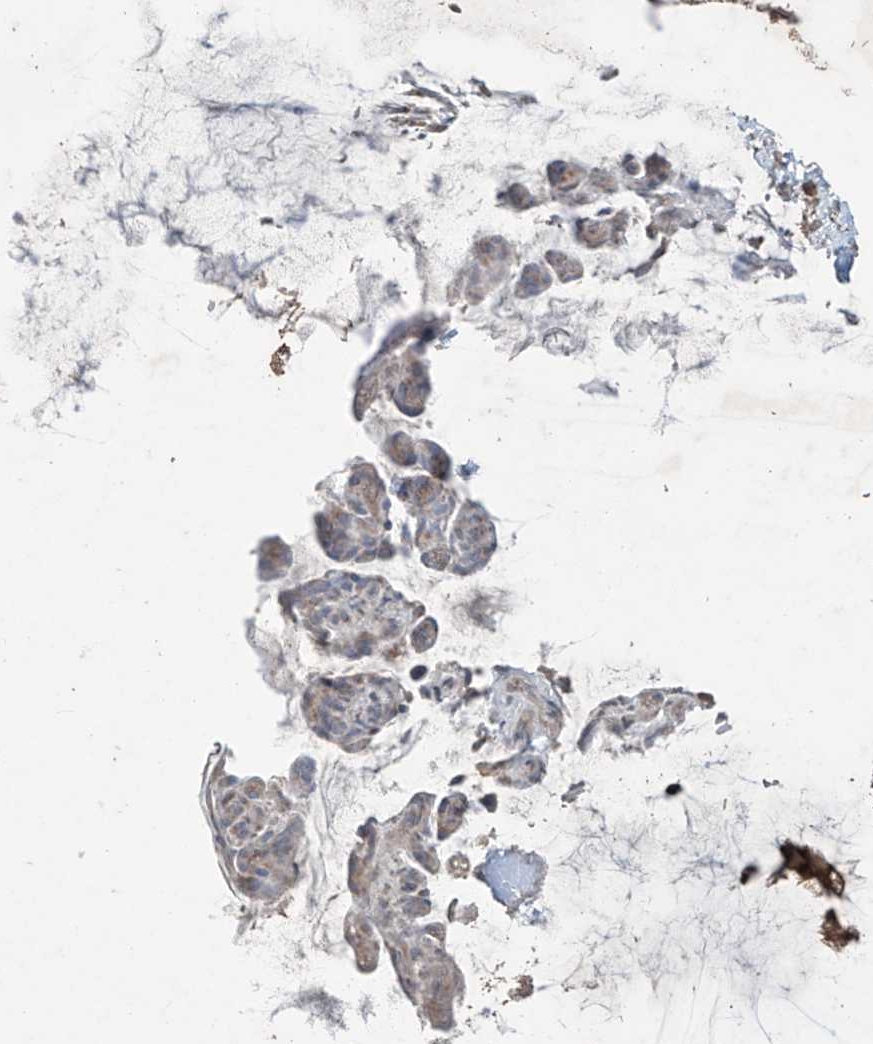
{"staining": {"intensity": "weak", "quantity": "25%-75%", "location": "cytoplasmic/membranous"}, "tissue": "ovarian cancer", "cell_type": "Tumor cells", "image_type": "cancer", "snomed": [{"axis": "morphology", "description": "Cystadenocarcinoma, mucinous, NOS"}, {"axis": "topography", "description": "Ovary"}], "caption": "DAB (3,3'-diaminobenzidine) immunohistochemical staining of human mucinous cystadenocarcinoma (ovarian) demonstrates weak cytoplasmic/membranous protein staining in about 25%-75% of tumor cells.", "gene": "PGPEP1", "patient": {"sex": "female", "age": 39}}